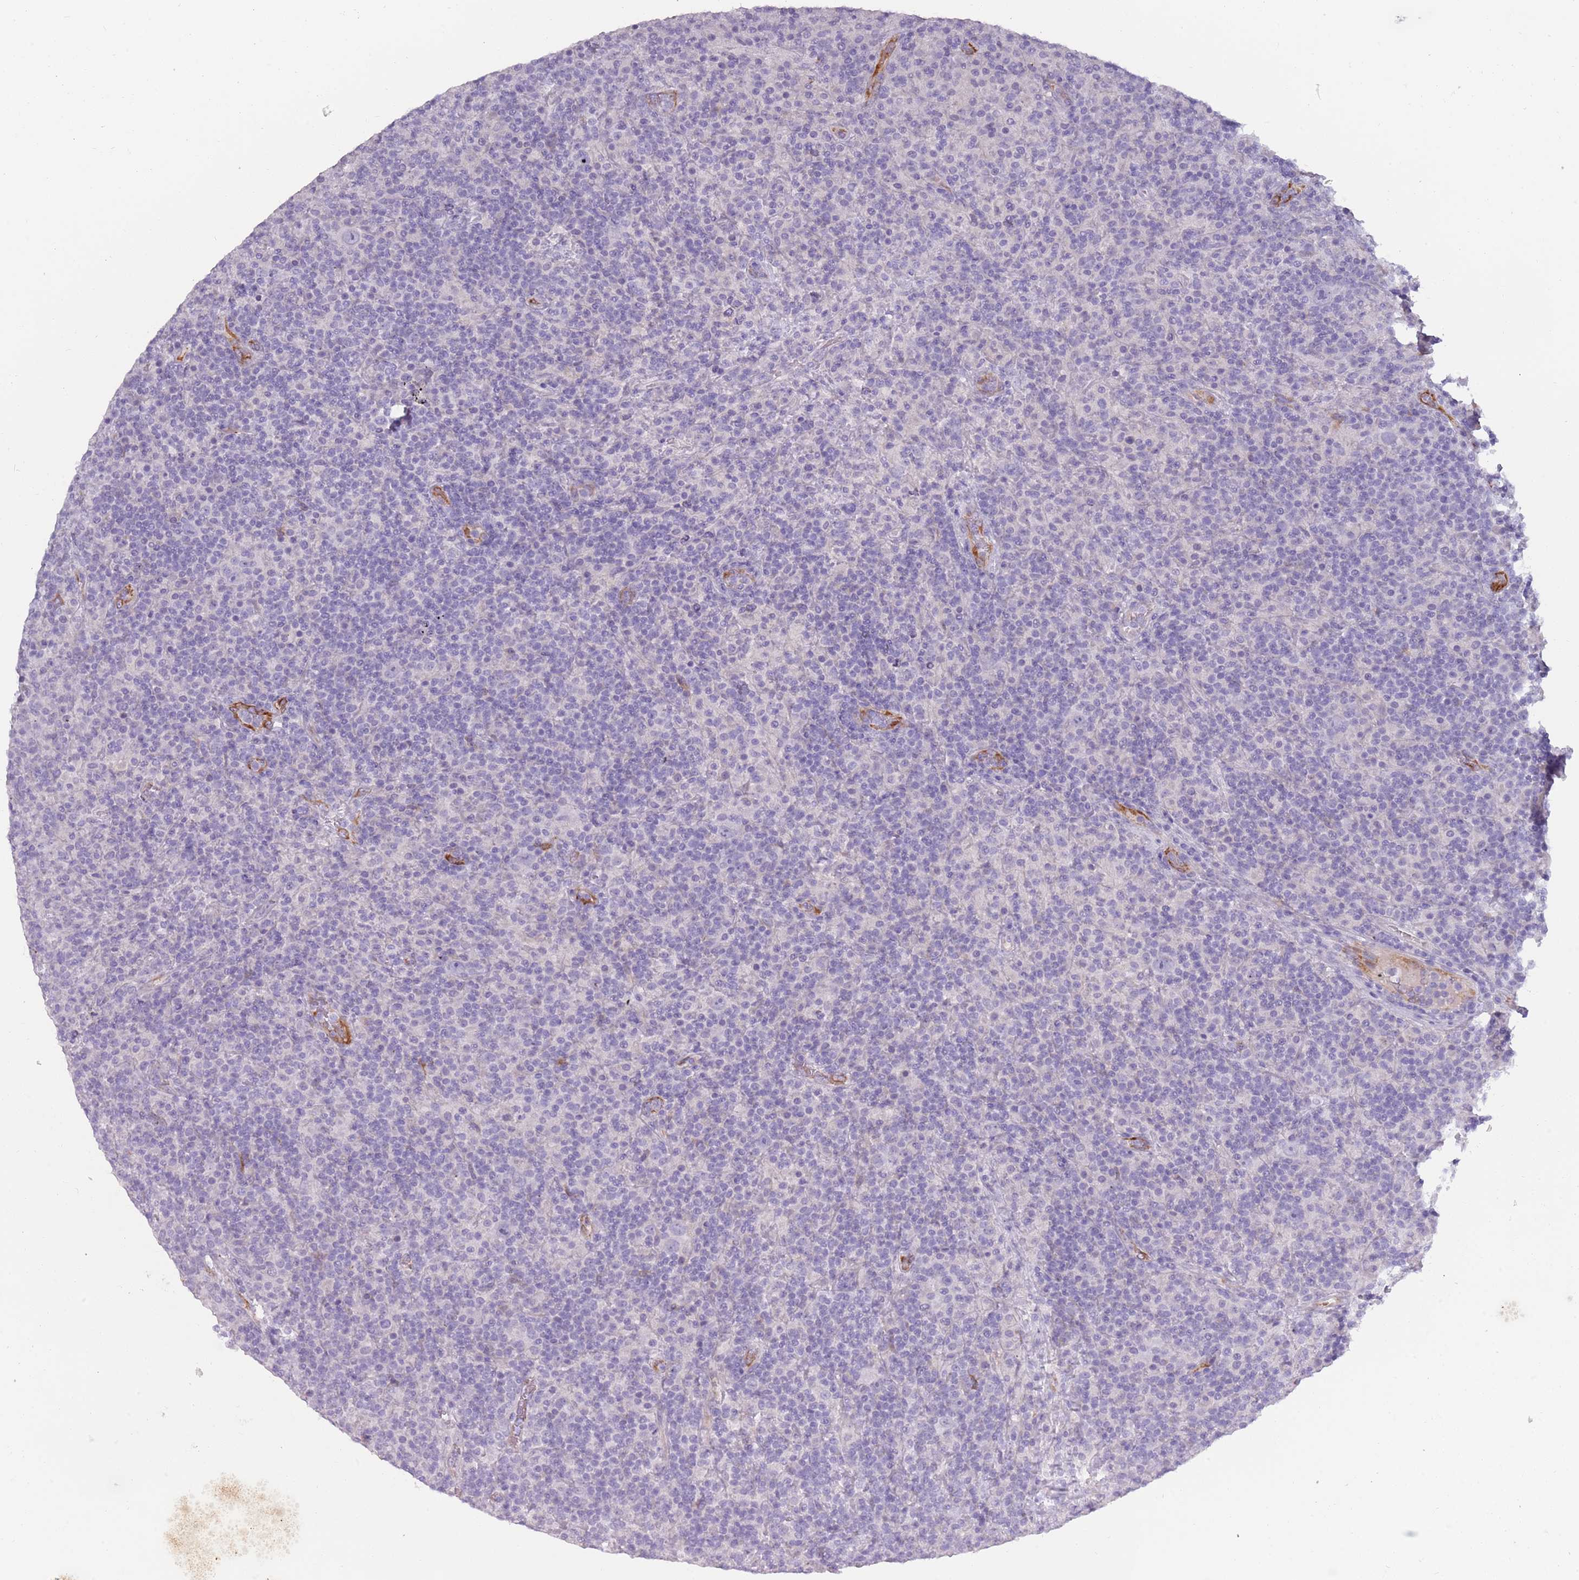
{"staining": {"intensity": "negative", "quantity": "none", "location": "none"}, "tissue": "lymphoma", "cell_type": "Tumor cells", "image_type": "cancer", "snomed": [{"axis": "morphology", "description": "Hodgkin's disease, NOS"}, {"axis": "topography", "description": "Lymph node"}], "caption": "This is a histopathology image of IHC staining of lymphoma, which shows no expression in tumor cells.", "gene": "TNFRSF6B", "patient": {"sex": "male", "age": 70}}